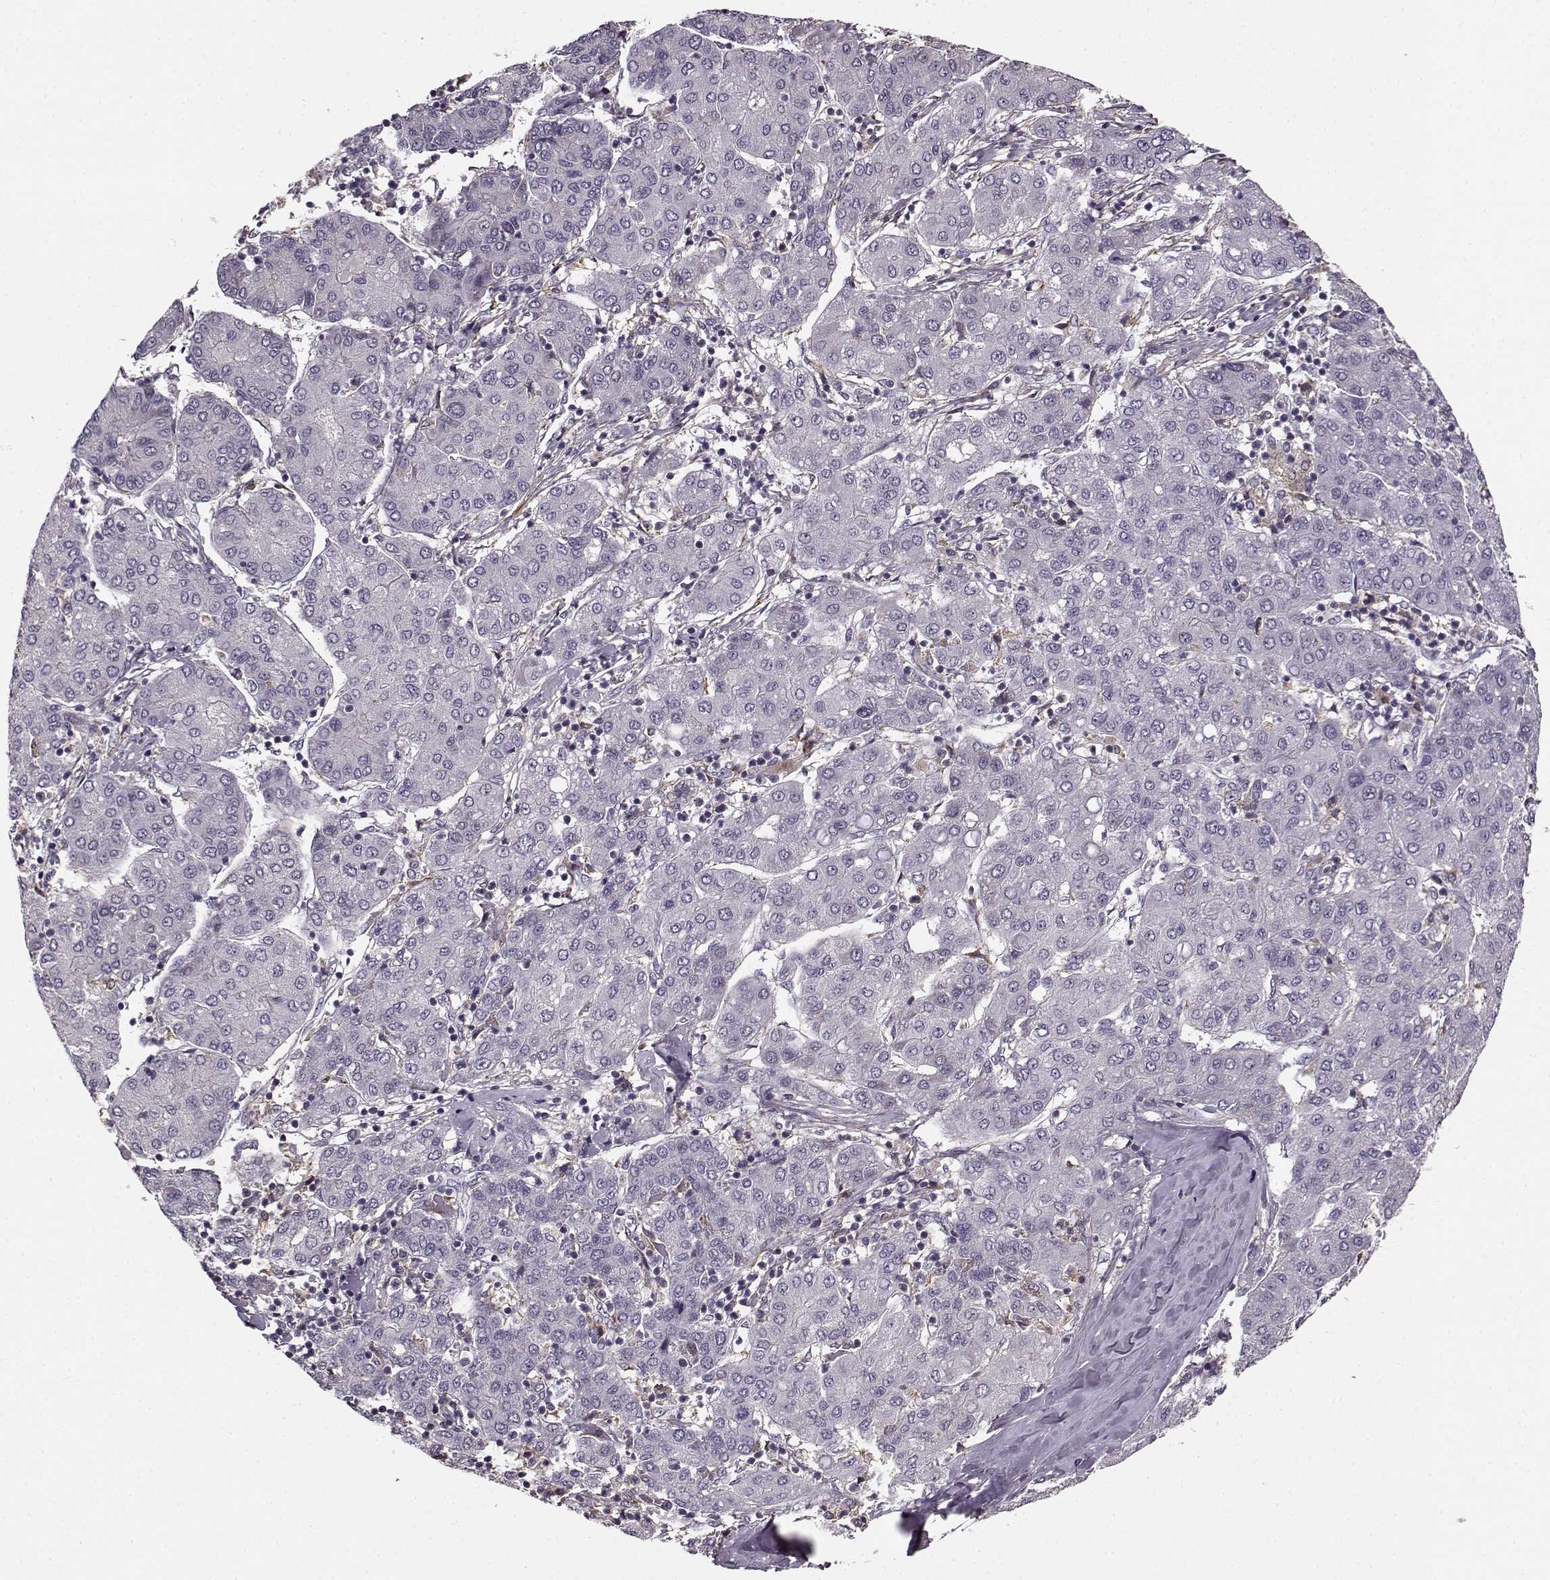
{"staining": {"intensity": "negative", "quantity": "none", "location": "none"}, "tissue": "liver cancer", "cell_type": "Tumor cells", "image_type": "cancer", "snomed": [{"axis": "morphology", "description": "Carcinoma, Hepatocellular, NOS"}, {"axis": "topography", "description": "Liver"}], "caption": "IHC micrograph of neoplastic tissue: hepatocellular carcinoma (liver) stained with DAB displays no significant protein positivity in tumor cells.", "gene": "MFSD1", "patient": {"sex": "male", "age": 65}}